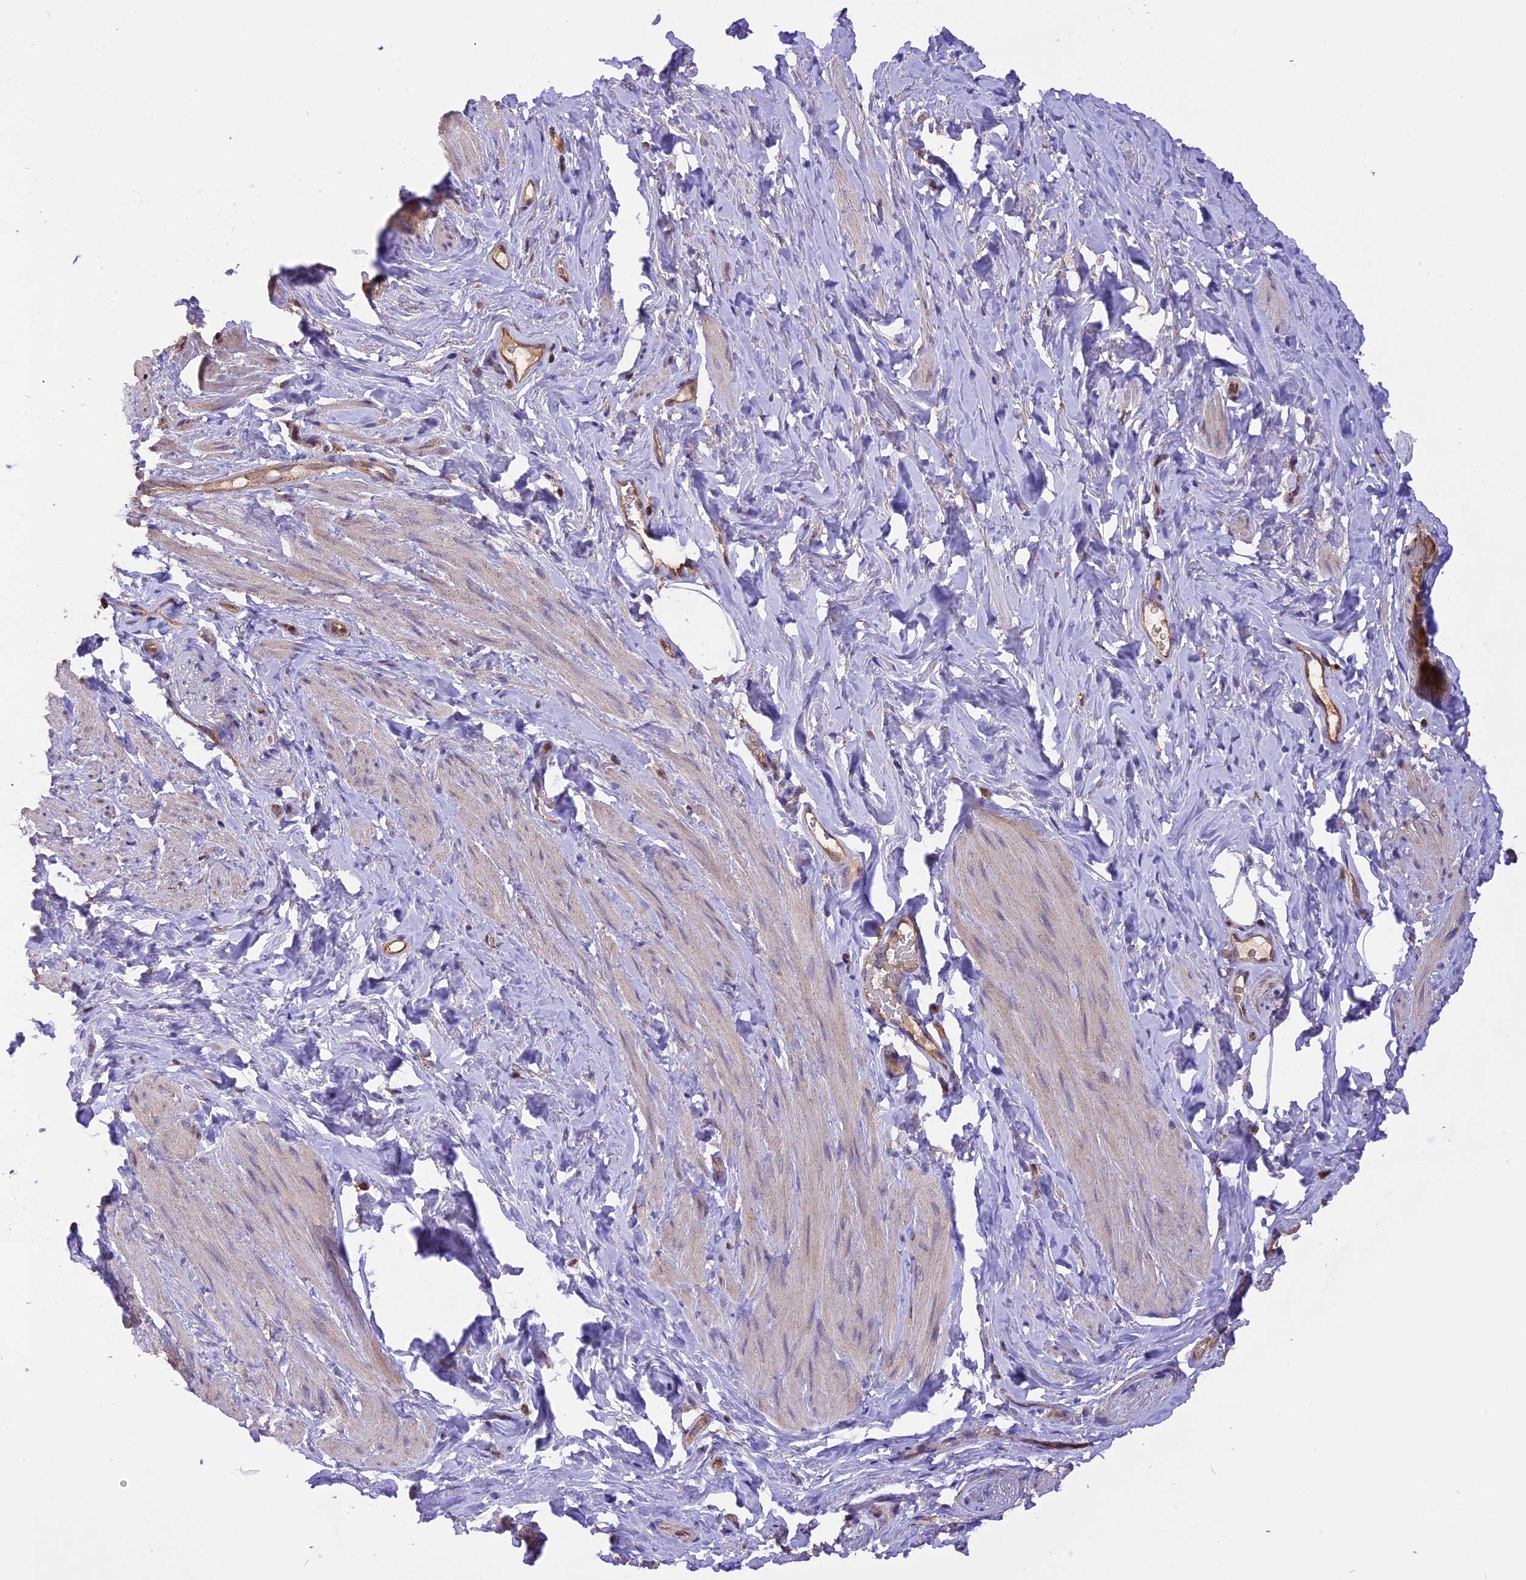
{"staining": {"intensity": "negative", "quantity": "none", "location": "none"}, "tissue": "smooth muscle", "cell_type": "Smooth muscle cells", "image_type": "normal", "snomed": [{"axis": "morphology", "description": "Normal tissue, NOS"}, {"axis": "topography", "description": "Smooth muscle"}, {"axis": "topography", "description": "Peripheral nerve tissue"}], "caption": "Immunohistochemical staining of normal human smooth muscle demonstrates no significant staining in smooth muscle cells. The staining was performed using DAB to visualize the protein expression in brown, while the nuclei were stained in blue with hematoxylin (Magnification: 20x).", "gene": "PEX3", "patient": {"sex": "male", "age": 69}}